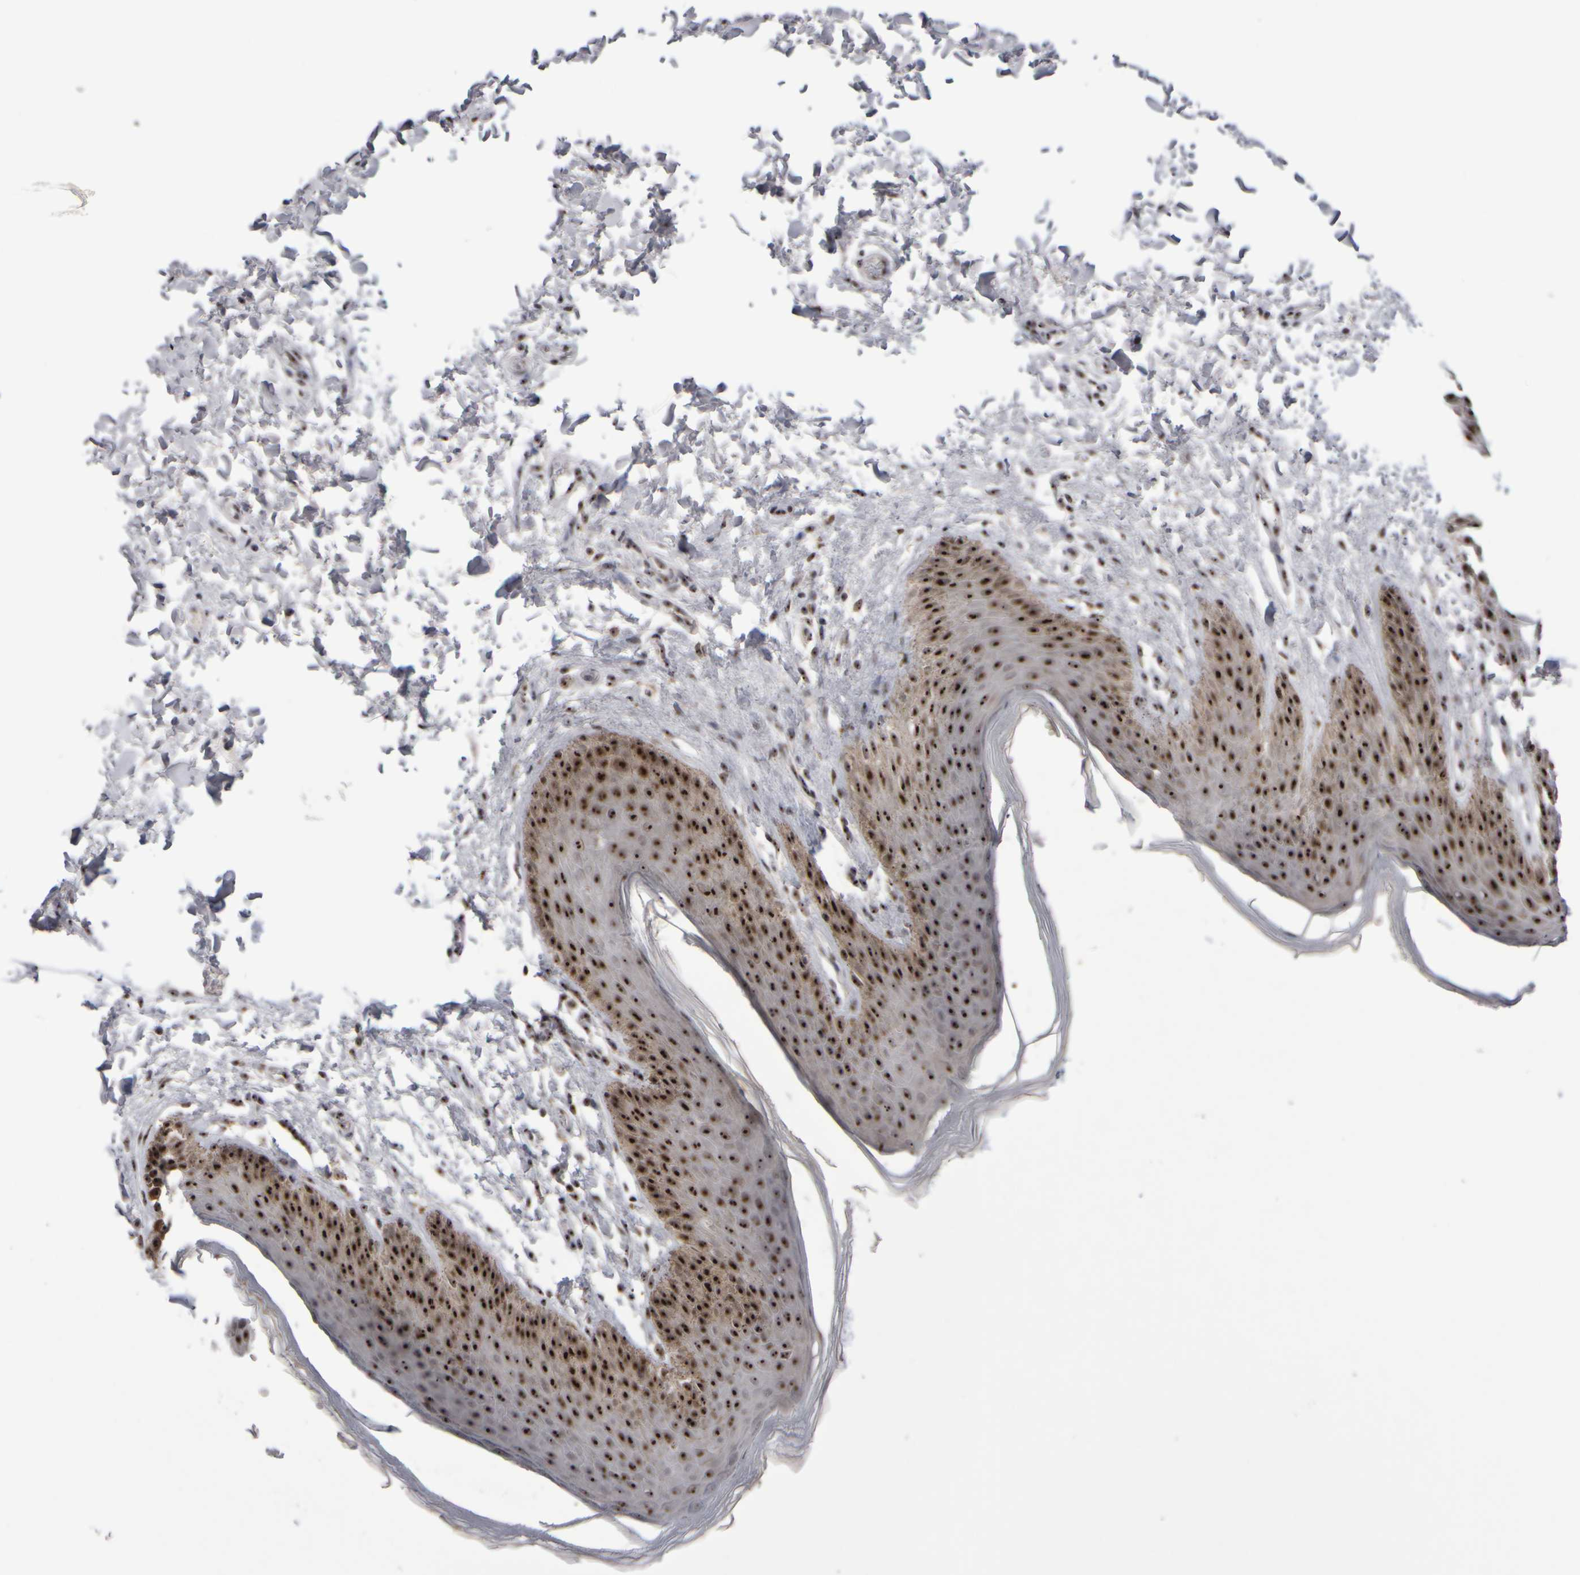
{"staining": {"intensity": "strong", "quantity": ">75%", "location": "cytoplasmic/membranous,nuclear"}, "tissue": "skin", "cell_type": "Epidermal cells", "image_type": "normal", "snomed": [{"axis": "morphology", "description": "Normal tissue, NOS"}, {"axis": "topography", "description": "Anal"}, {"axis": "topography", "description": "Peripheral nerve tissue"}], "caption": "Immunohistochemistry (IHC) micrograph of unremarkable skin: skin stained using immunohistochemistry (IHC) reveals high levels of strong protein expression localized specifically in the cytoplasmic/membranous,nuclear of epidermal cells, appearing as a cytoplasmic/membranous,nuclear brown color.", "gene": "SURF6", "patient": {"sex": "male", "age": 44}}